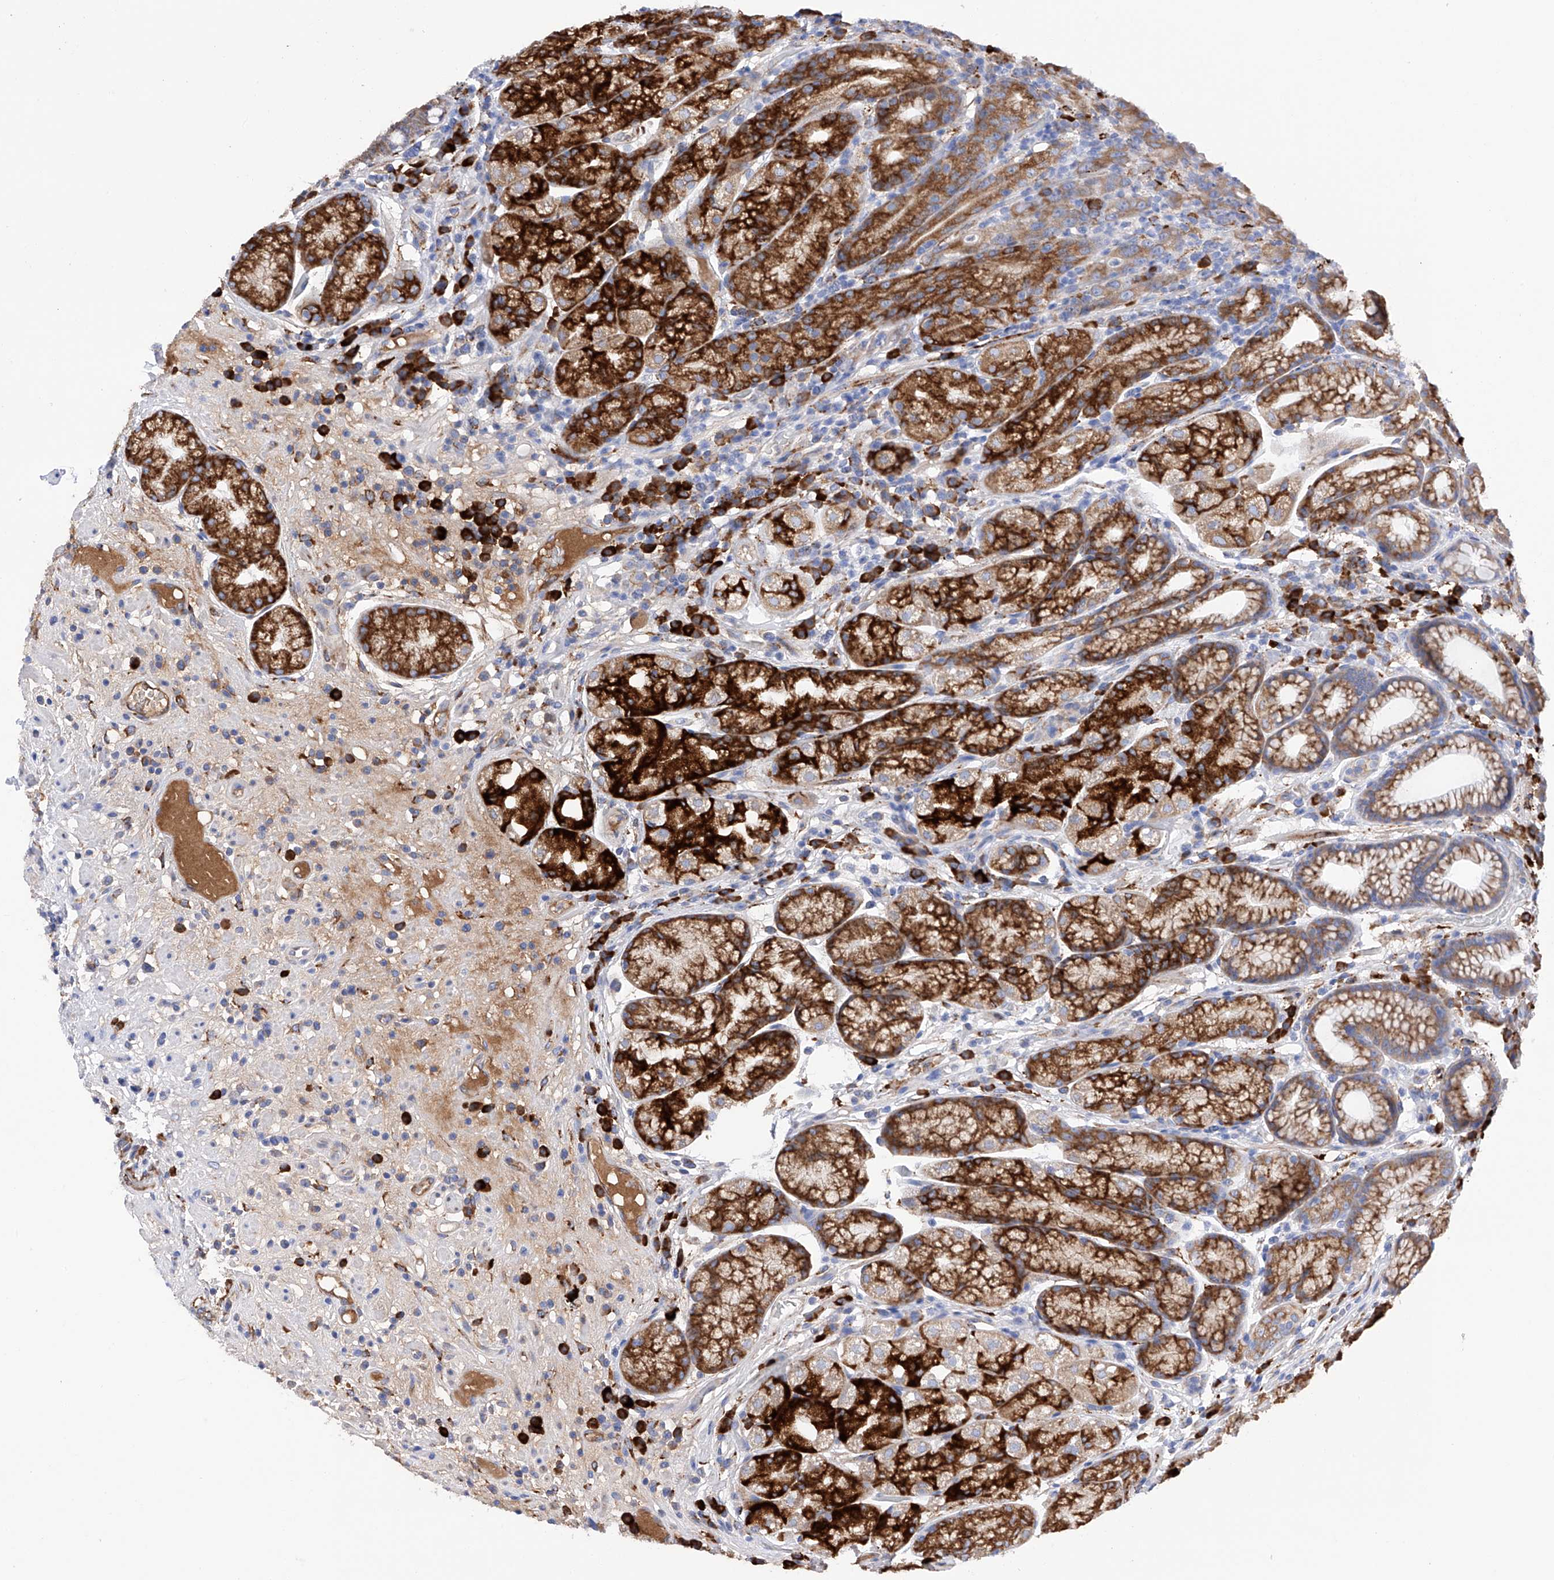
{"staining": {"intensity": "strong", "quantity": ">75%", "location": "cytoplasmic/membranous"}, "tissue": "stomach", "cell_type": "Glandular cells", "image_type": "normal", "snomed": [{"axis": "morphology", "description": "Normal tissue, NOS"}, {"axis": "topography", "description": "Stomach"}], "caption": "Glandular cells demonstrate high levels of strong cytoplasmic/membranous staining in approximately >75% of cells in normal stomach. Using DAB (3,3'-diaminobenzidine) (brown) and hematoxylin (blue) stains, captured at high magnification using brightfield microscopy.", "gene": "PDIA5", "patient": {"sex": "male", "age": 57}}